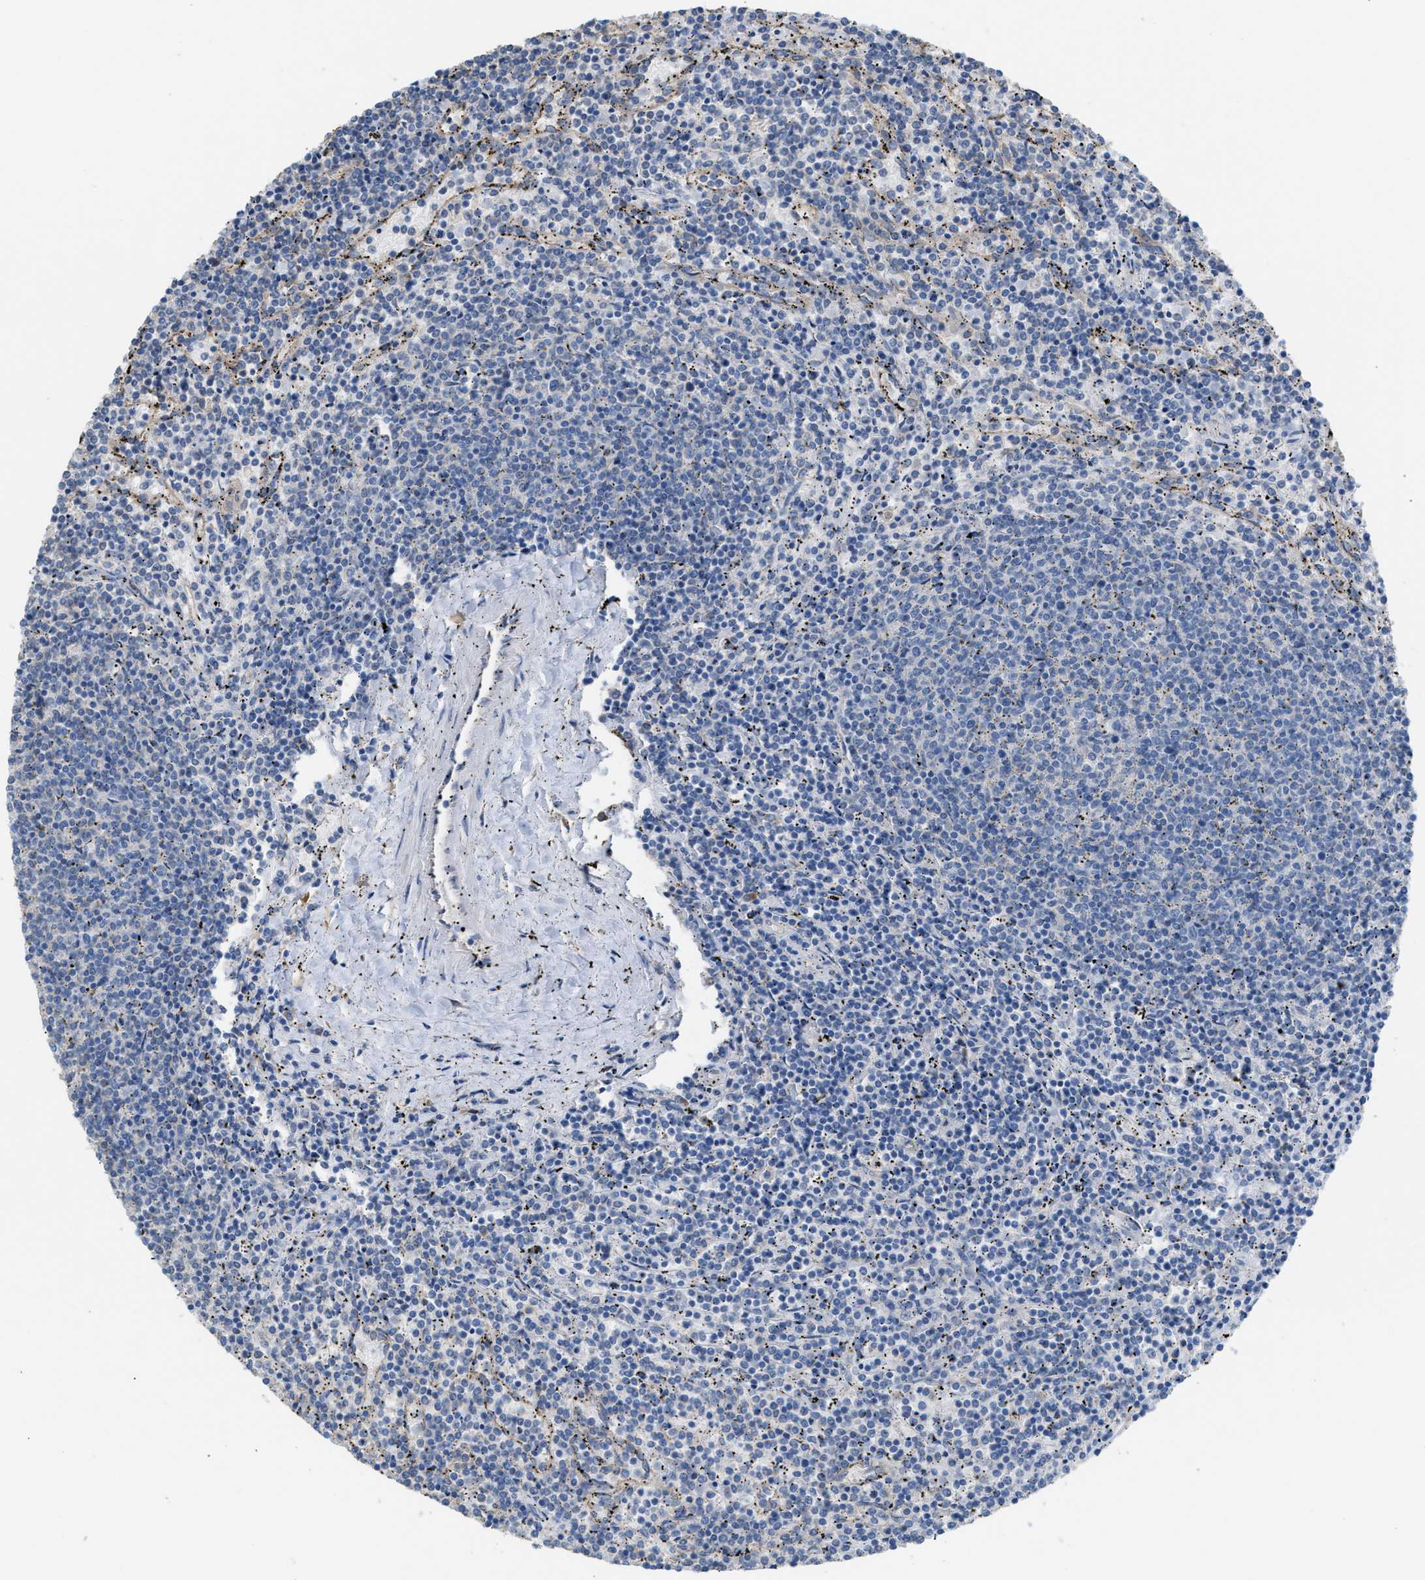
{"staining": {"intensity": "negative", "quantity": "none", "location": "none"}, "tissue": "lymphoma", "cell_type": "Tumor cells", "image_type": "cancer", "snomed": [{"axis": "morphology", "description": "Malignant lymphoma, non-Hodgkin's type, Low grade"}, {"axis": "topography", "description": "Spleen"}], "caption": "The micrograph displays no significant expression in tumor cells of low-grade malignant lymphoma, non-Hodgkin's type.", "gene": "NQO2", "patient": {"sex": "female", "age": 50}}